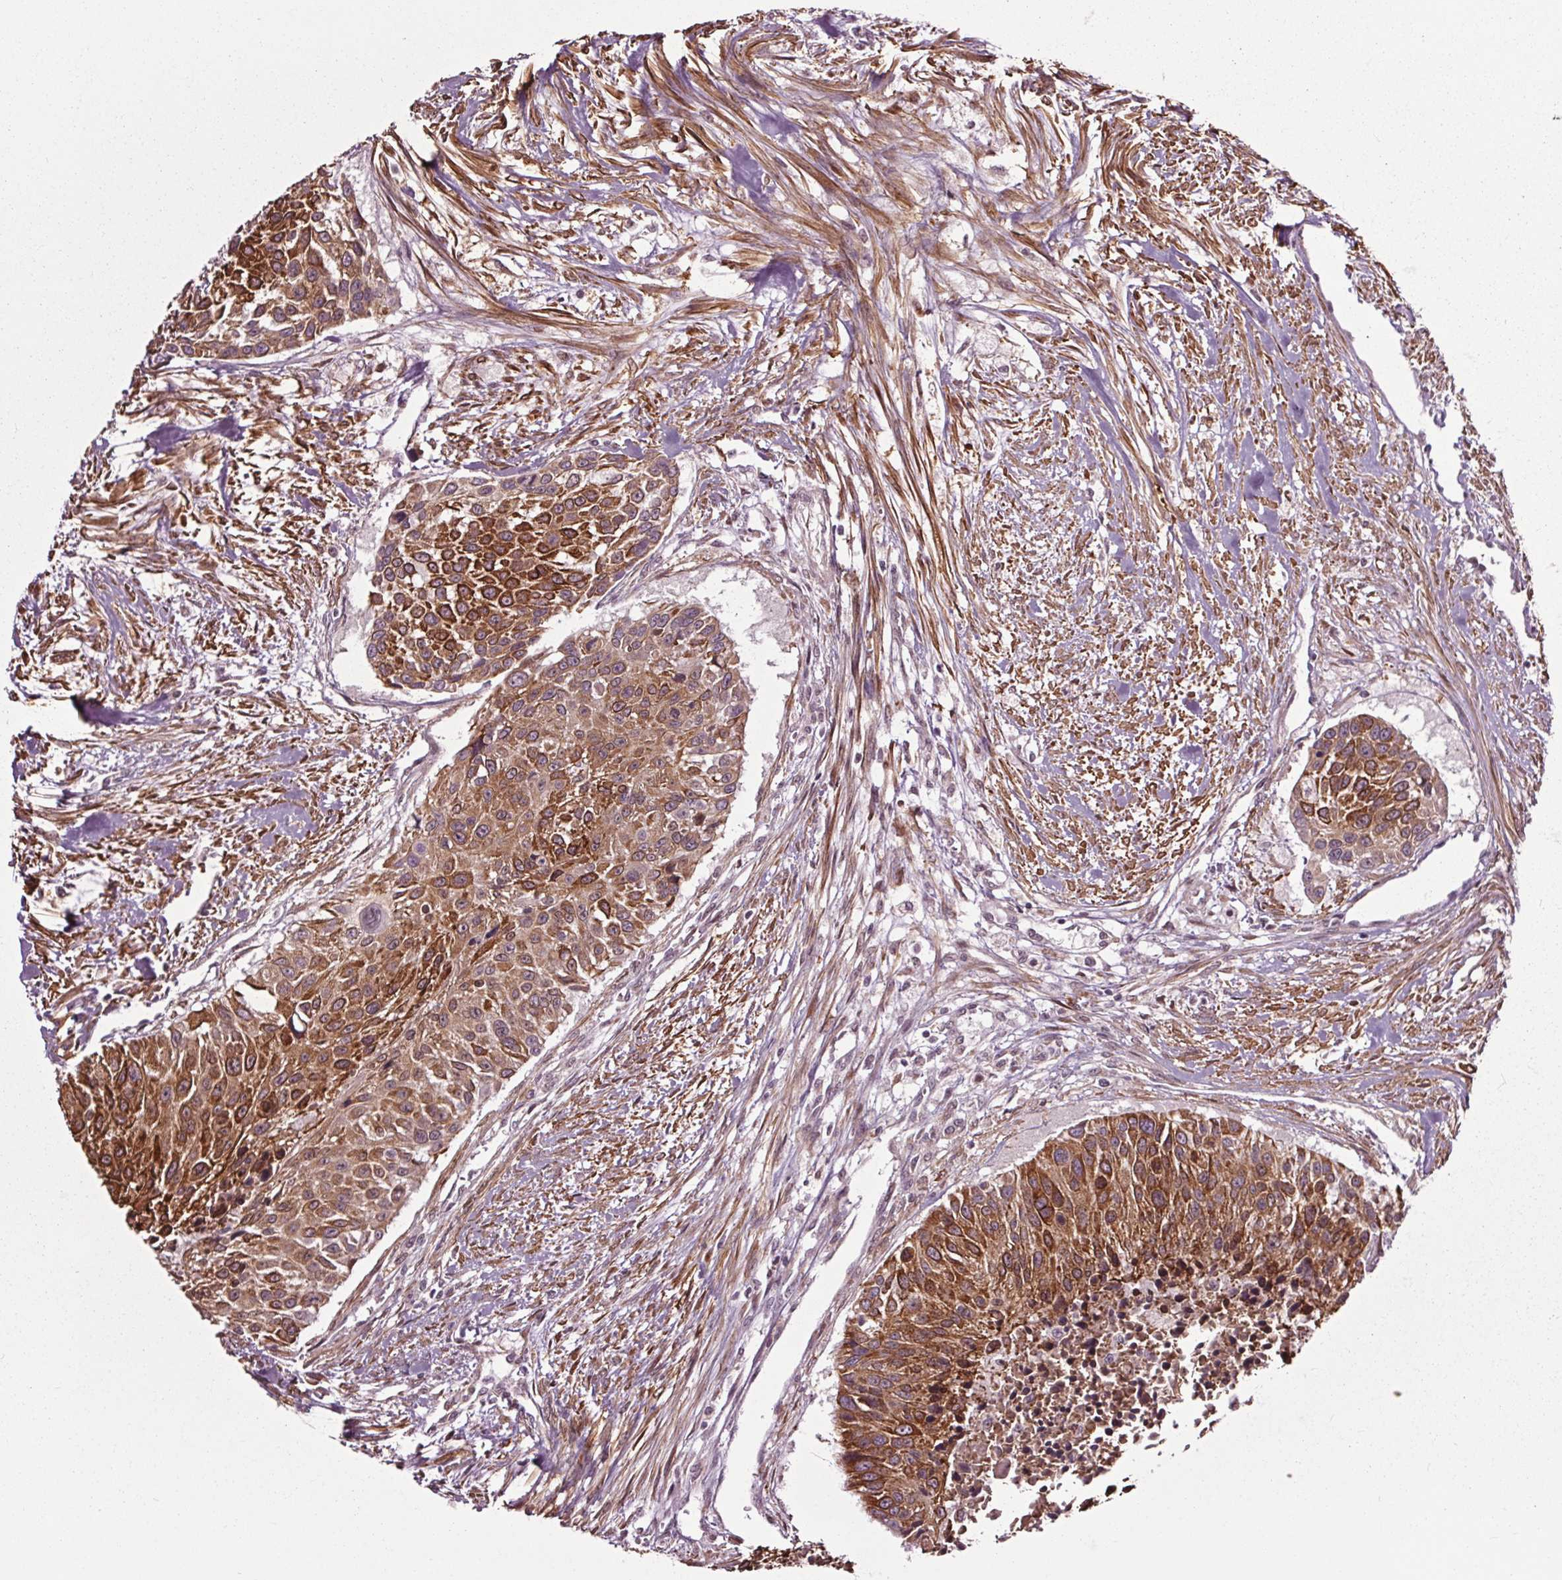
{"staining": {"intensity": "strong", "quantity": ">75%", "location": "cytoplasmic/membranous"}, "tissue": "urothelial cancer", "cell_type": "Tumor cells", "image_type": "cancer", "snomed": [{"axis": "morphology", "description": "Urothelial carcinoma, NOS"}, {"axis": "topography", "description": "Urinary bladder"}], "caption": "Human urothelial cancer stained for a protein (brown) displays strong cytoplasmic/membranous positive staining in about >75% of tumor cells.", "gene": "HAUS5", "patient": {"sex": "male", "age": 55}}